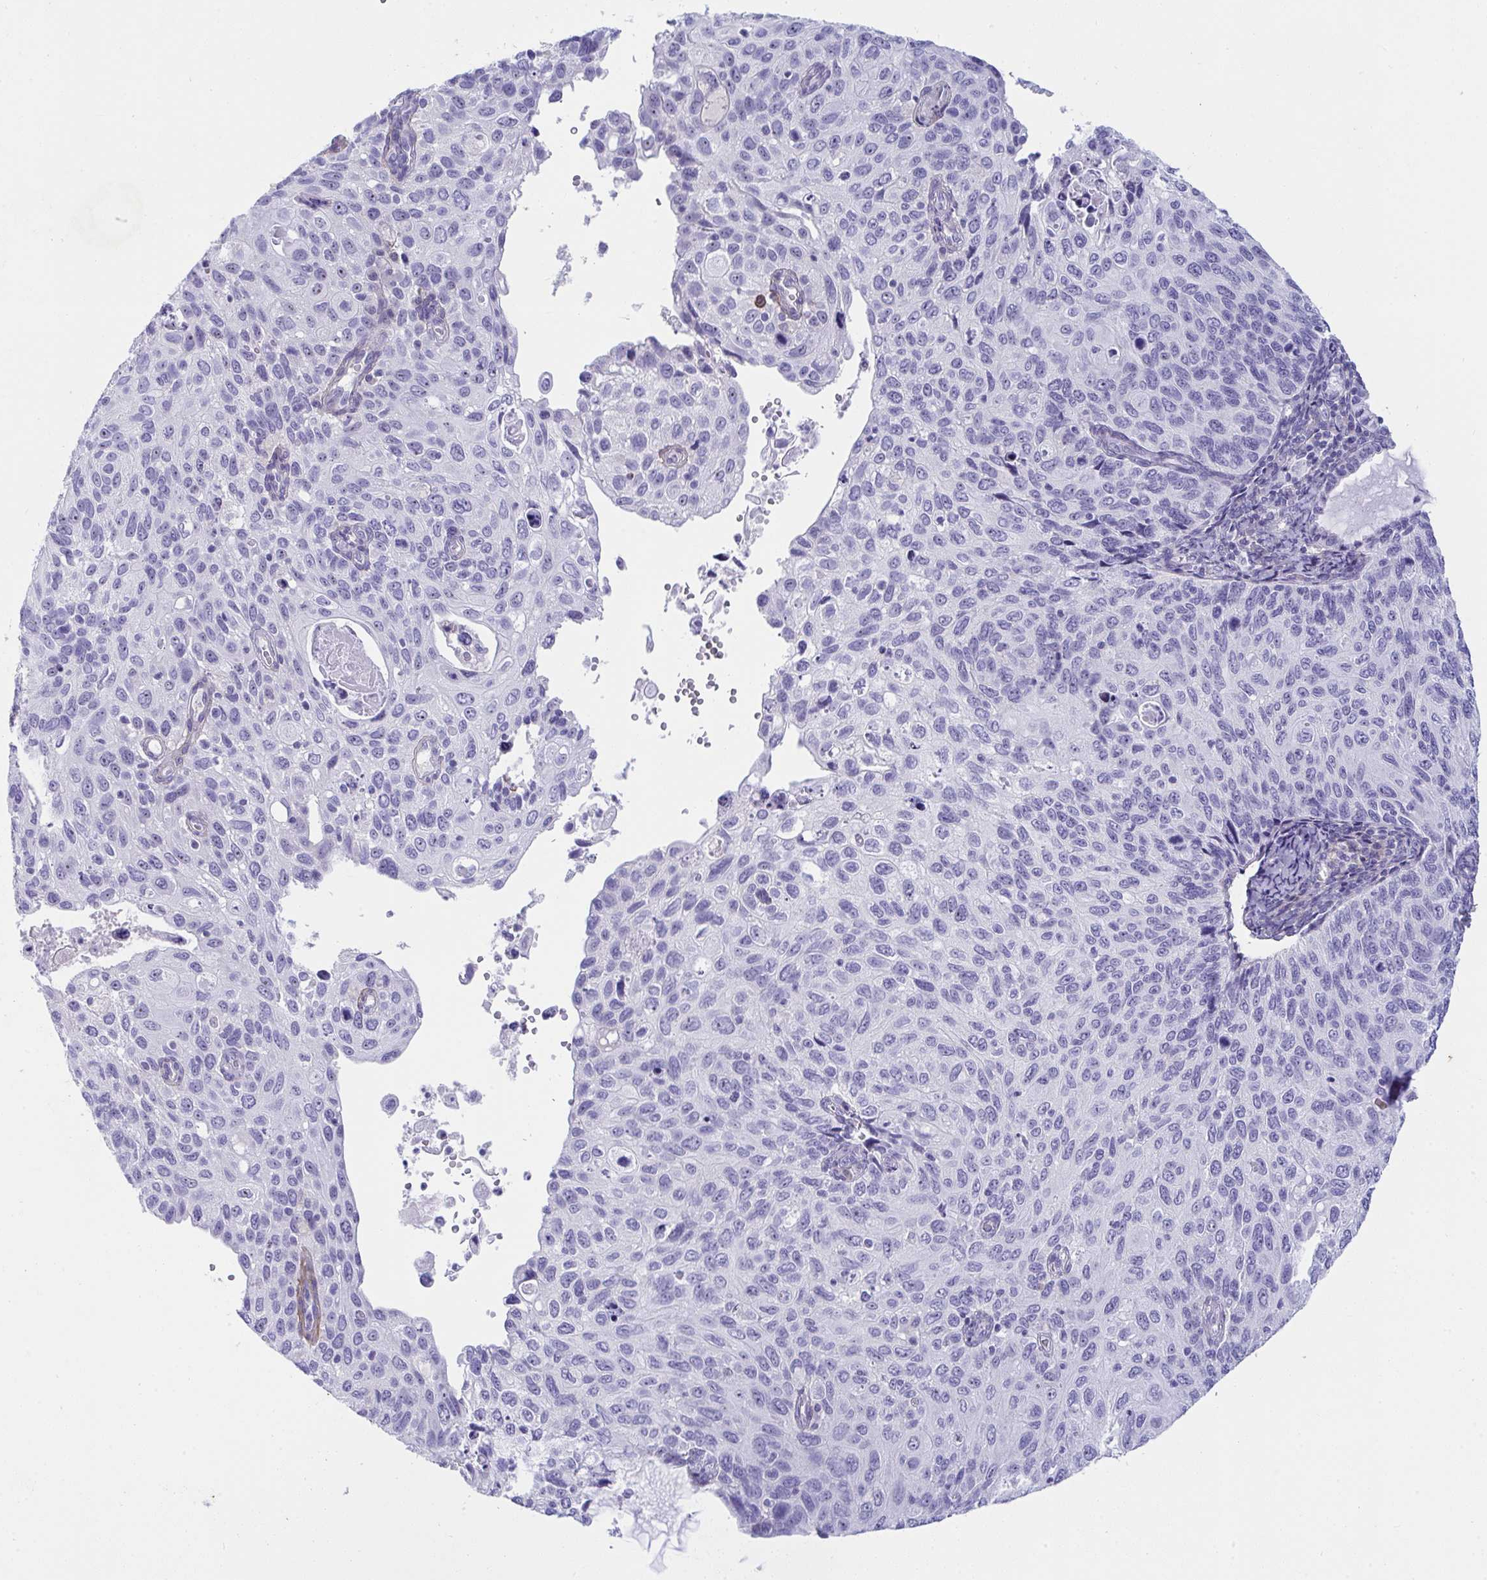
{"staining": {"intensity": "negative", "quantity": "none", "location": "none"}, "tissue": "cervical cancer", "cell_type": "Tumor cells", "image_type": "cancer", "snomed": [{"axis": "morphology", "description": "Squamous cell carcinoma, NOS"}, {"axis": "topography", "description": "Cervix"}], "caption": "Immunohistochemical staining of human cervical cancer demonstrates no significant positivity in tumor cells. The staining is performed using DAB (3,3'-diaminobenzidine) brown chromogen with nuclei counter-stained in using hematoxylin.", "gene": "LHFPL6", "patient": {"sex": "female", "age": 70}}